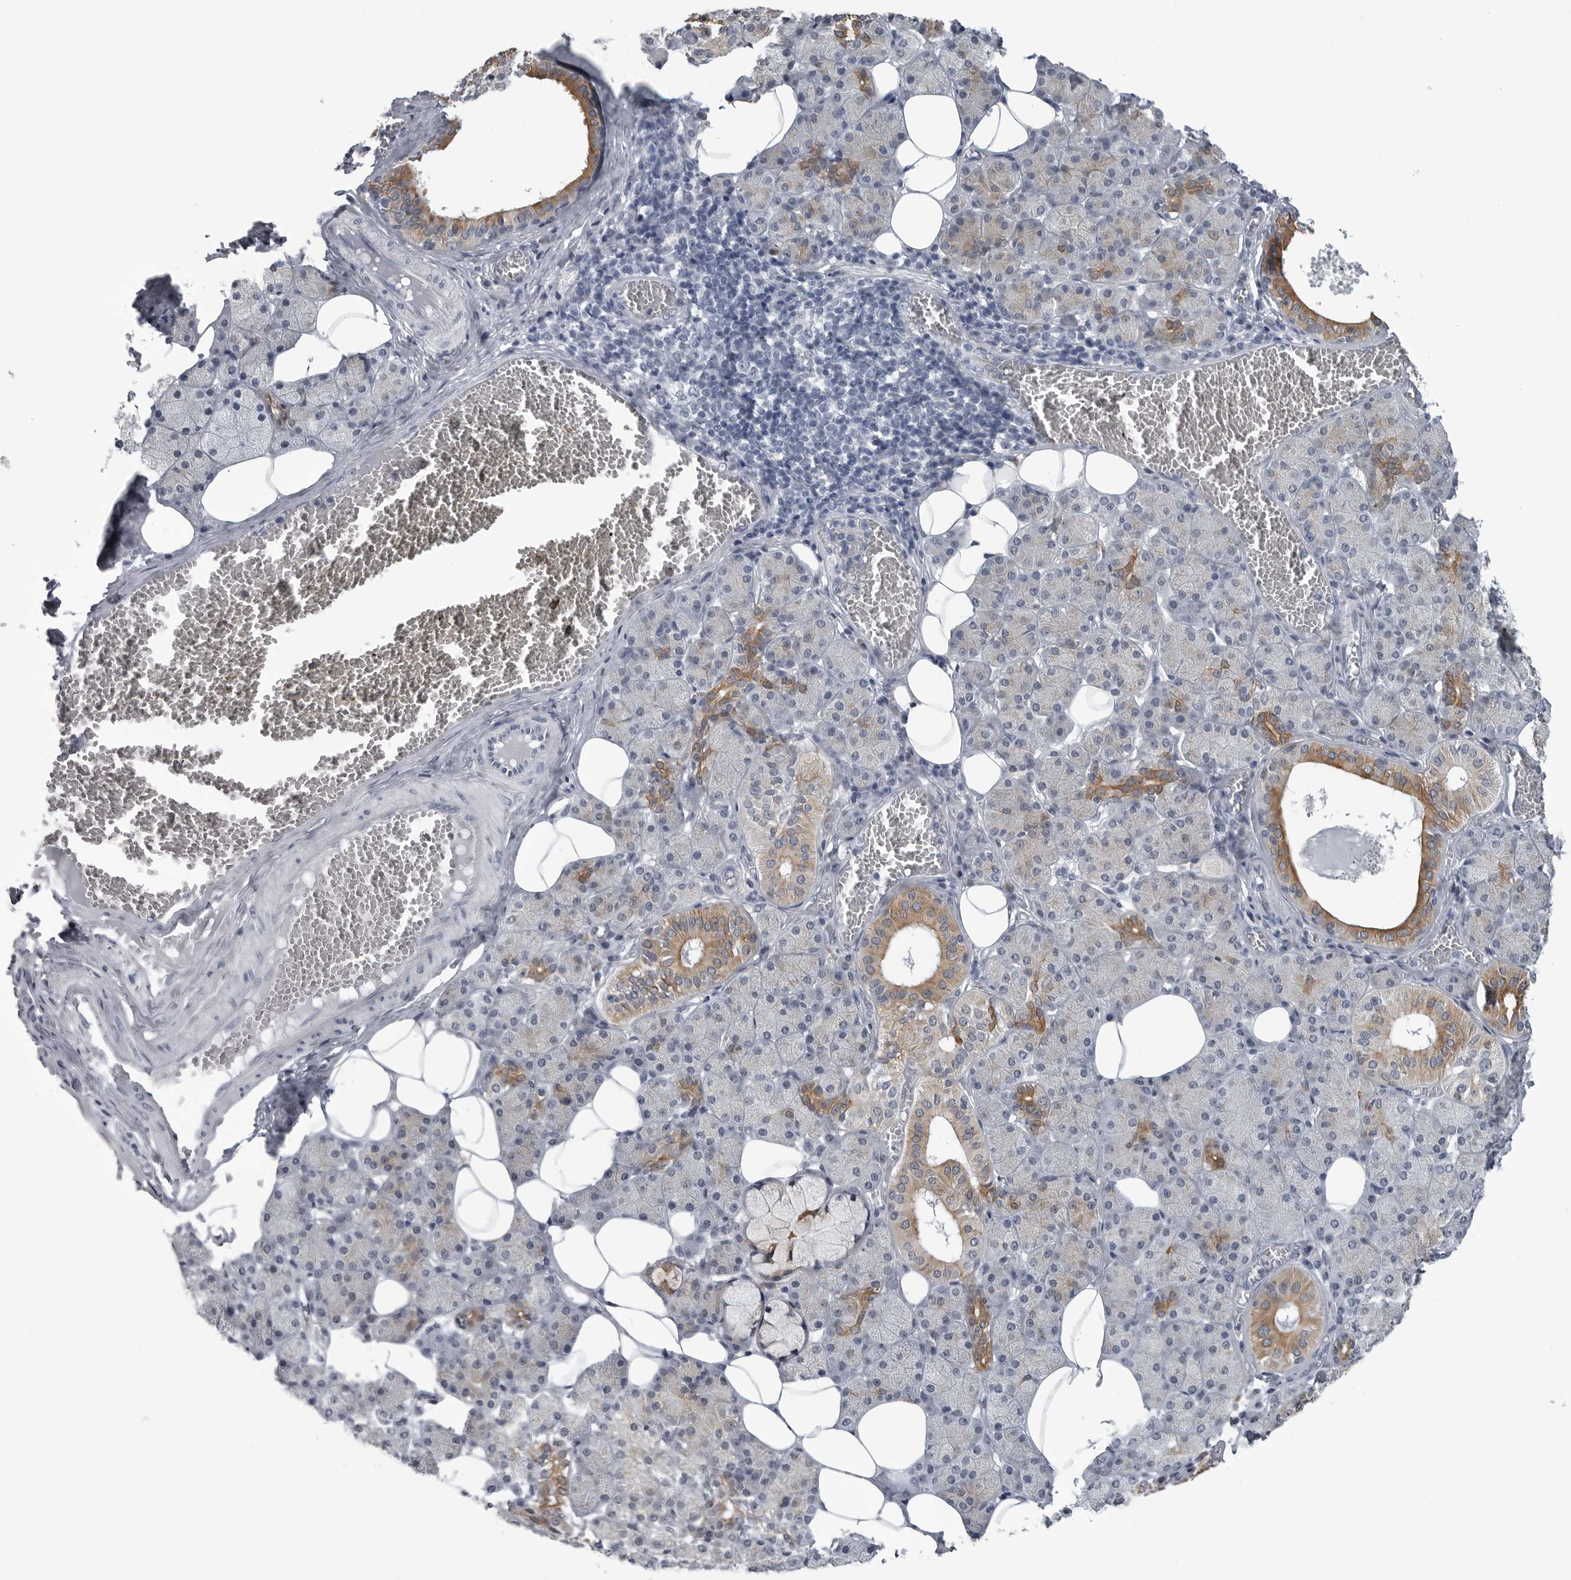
{"staining": {"intensity": "moderate", "quantity": "<25%", "location": "cytoplasmic/membranous"}, "tissue": "salivary gland", "cell_type": "Glandular cells", "image_type": "normal", "snomed": [{"axis": "morphology", "description": "Normal tissue, NOS"}, {"axis": "topography", "description": "Salivary gland"}], "caption": "A photomicrograph showing moderate cytoplasmic/membranous expression in approximately <25% of glandular cells in normal salivary gland, as visualized by brown immunohistochemical staining.", "gene": "MYOC", "patient": {"sex": "female", "age": 33}}